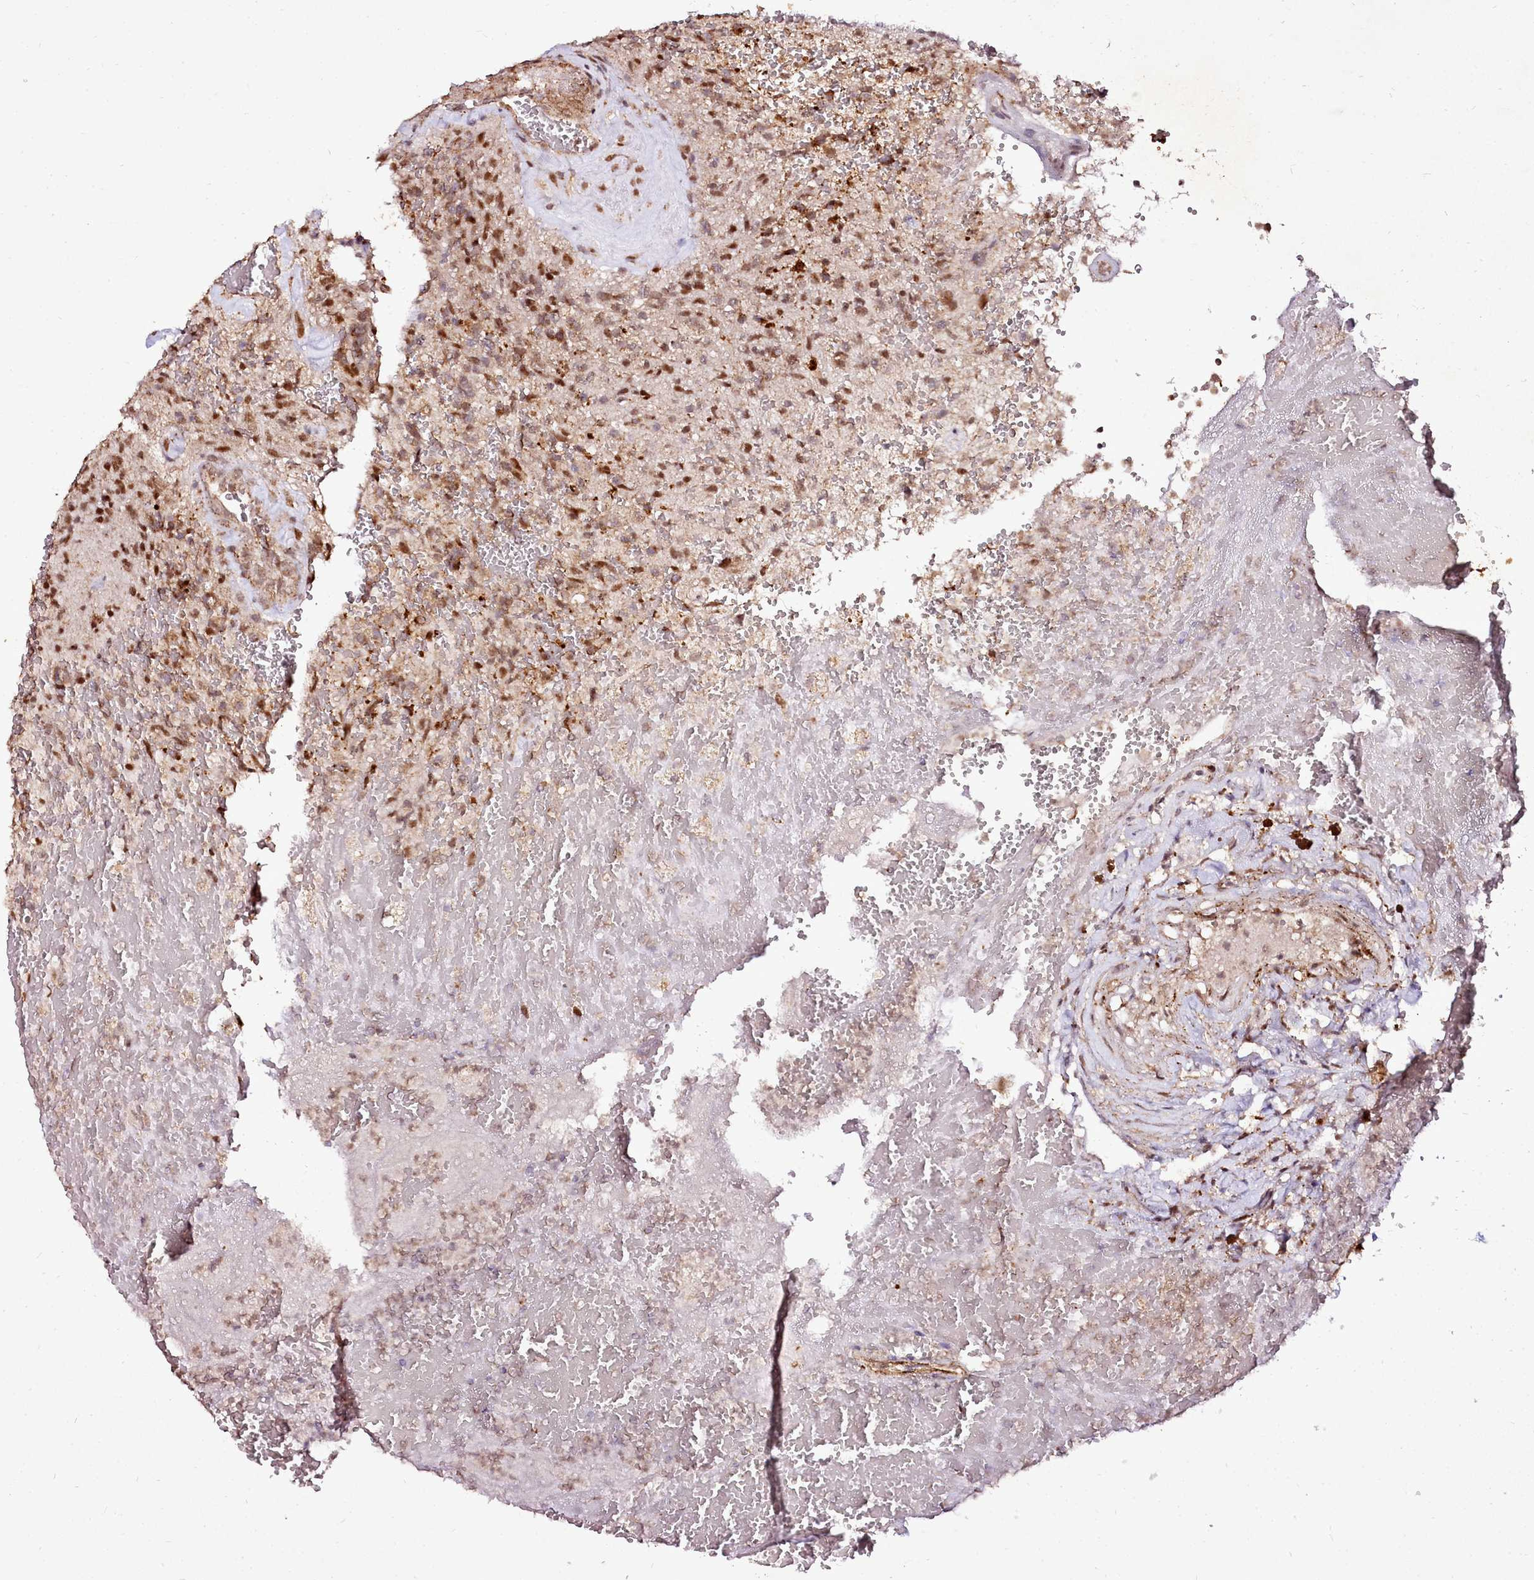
{"staining": {"intensity": "moderate", "quantity": ">75%", "location": "nuclear"}, "tissue": "glioma", "cell_type": "Tumor cells", "image_type": "cancer", "snomed": [{"axis": "morphology", "description": "Glioma, malignant, High grade"}, {"axis": "topography", "description": "Brain"}], "caption": "Immunohistochemistry photomicrograph of neoplastic tissue: high-grade glioma (malignant) stained using IHC exhibits medium levels of moderate protein expression localized specifically in the nuclear of tumor cells, appearing as a nuclear brown color.", "gene": "EDIL3", "patient": {"sex": "male", "age": 56}}